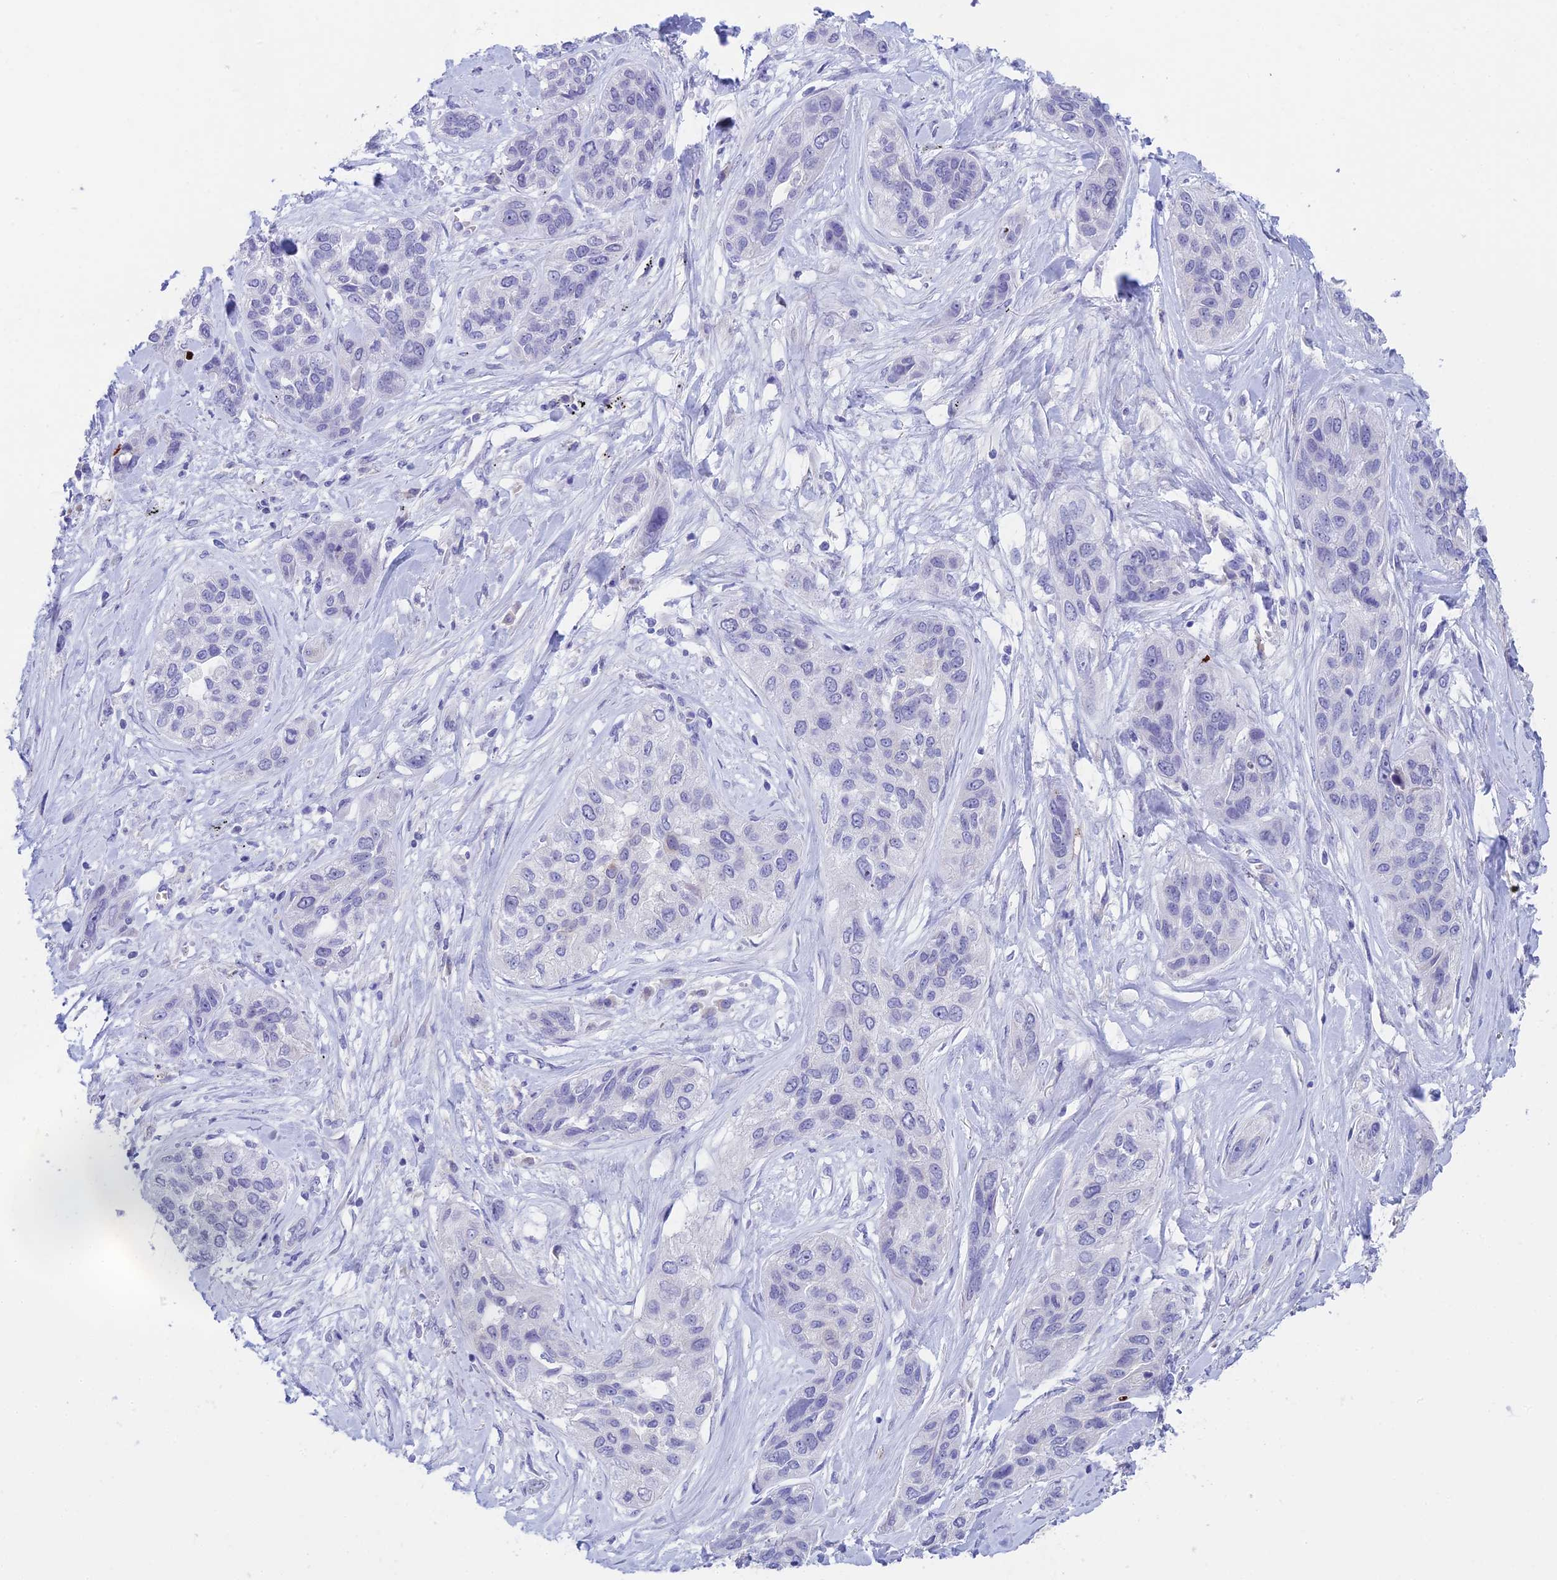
{"staining": {"intensity": "negative", "quantity": "none", "location": "none"}, "tissue": "lung cancer", "cell_type": "Tumor cells", "image_type": "cancer", "snomed": [{"axis": "morphology", "description": "Squamous cell carcinoma, NOS"}, {"axis": "topography", "description": "Lung"}], "caption": "IHC histopathology image of squamous cell carcinoma (lung) stained for a protein (brown), which reveals no positivity in tumor cells.", "gene": "REXO5", "patient": {"sex": "female", "age": 70}}